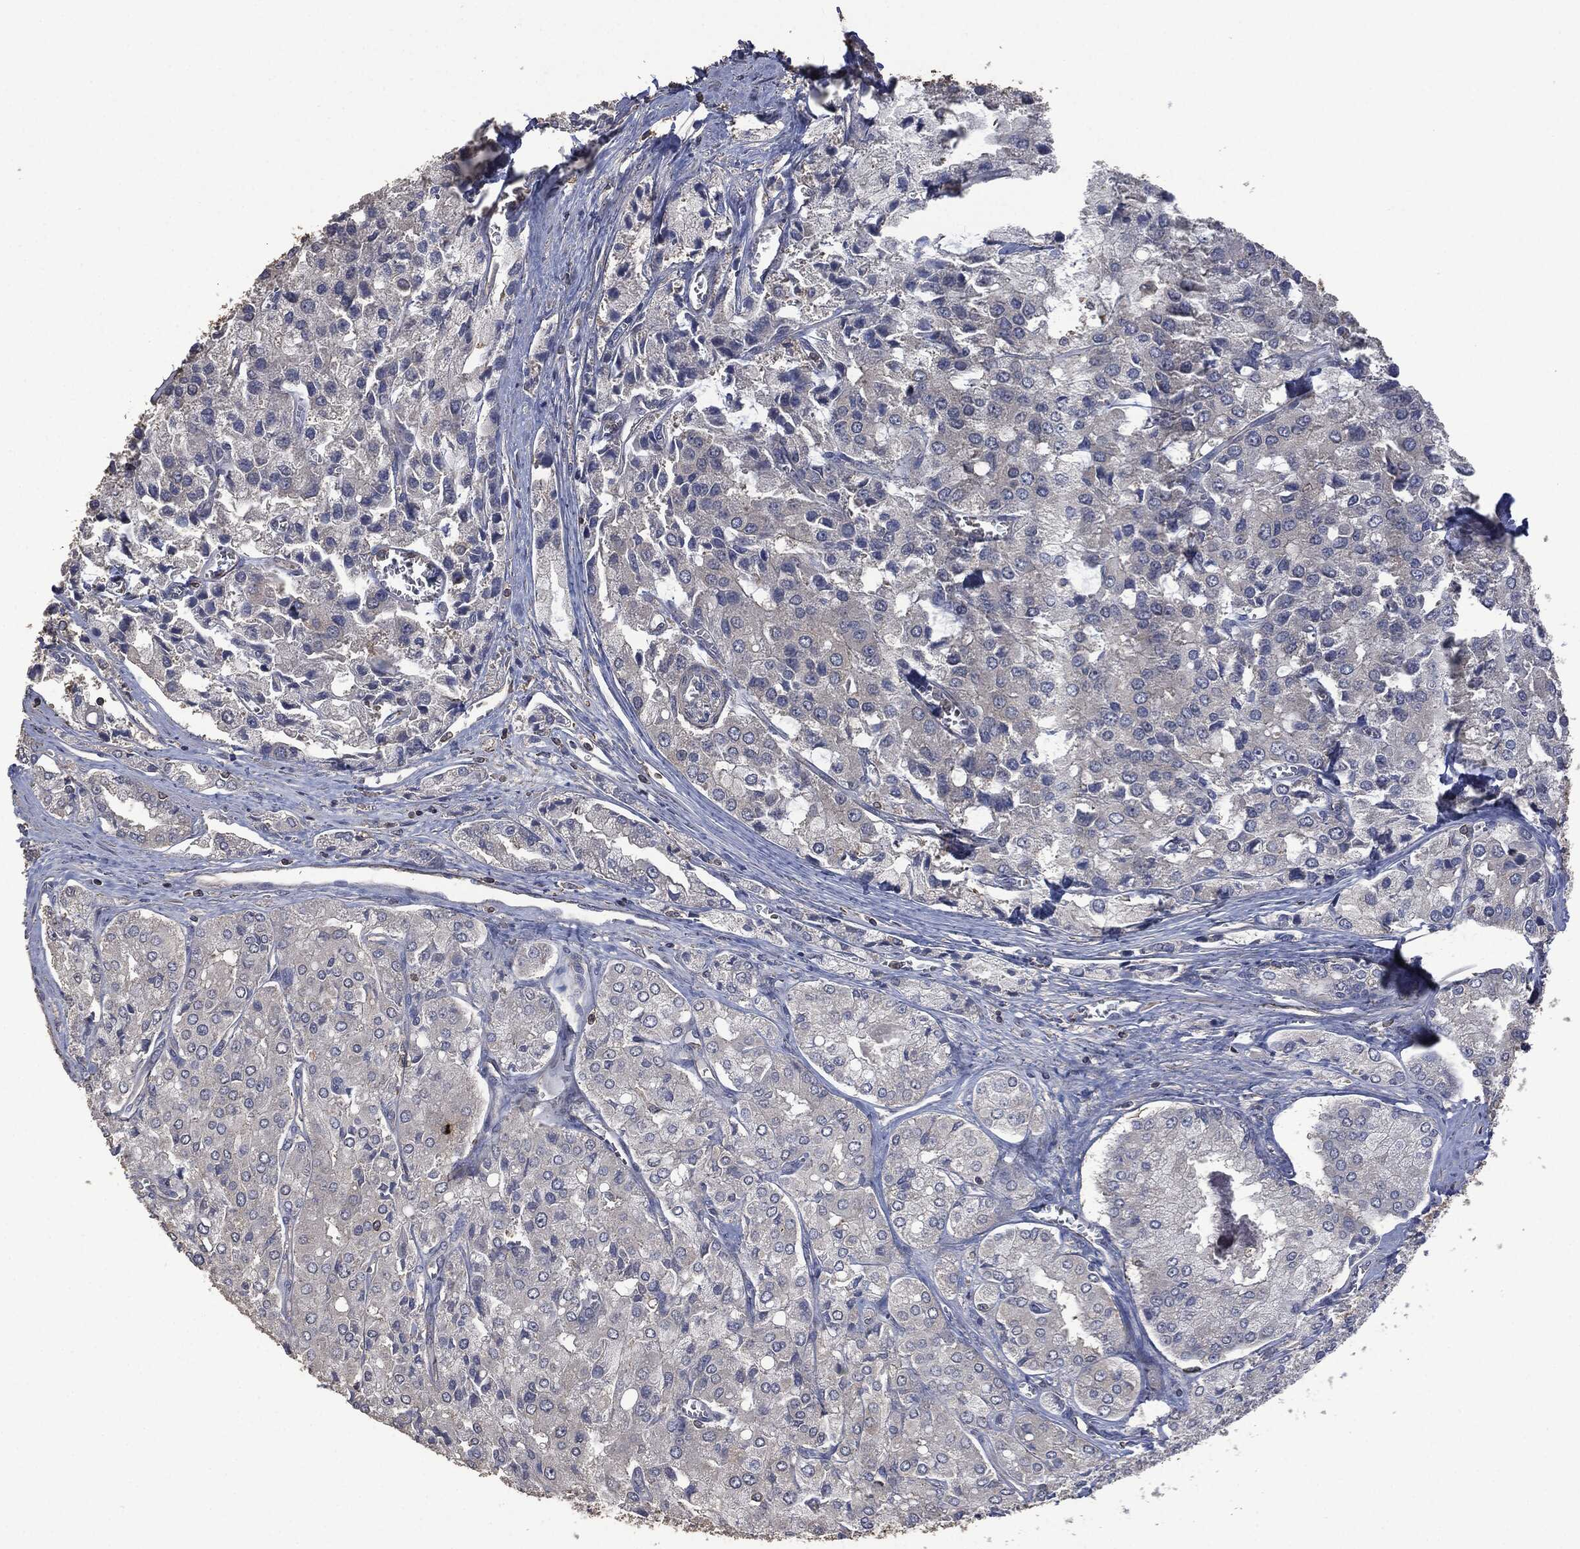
{"staining": {"intensity": "negative", "quantity": "none", "location": "none"}, "tissue": "prostate cancer", "cell_type": "Tumor cells", "image_type": "cancer", "snomed": [{"axis": "morphology", "description": "Adenocarcinoma, NOS"}, {"axis": "topography", "description": "Prostate and seminal vesicle, NOS"}, {"axis": "topography", "description": "Prostate"}], "caption": "DAB (3,3'-diaminobenzidine) immunohistochemical staining of human adenocarcinoma (prostate) reveals no significant expression in tumor cells.", "gene": "MSLN", "patient": {"sex": "male", "age": 67}}